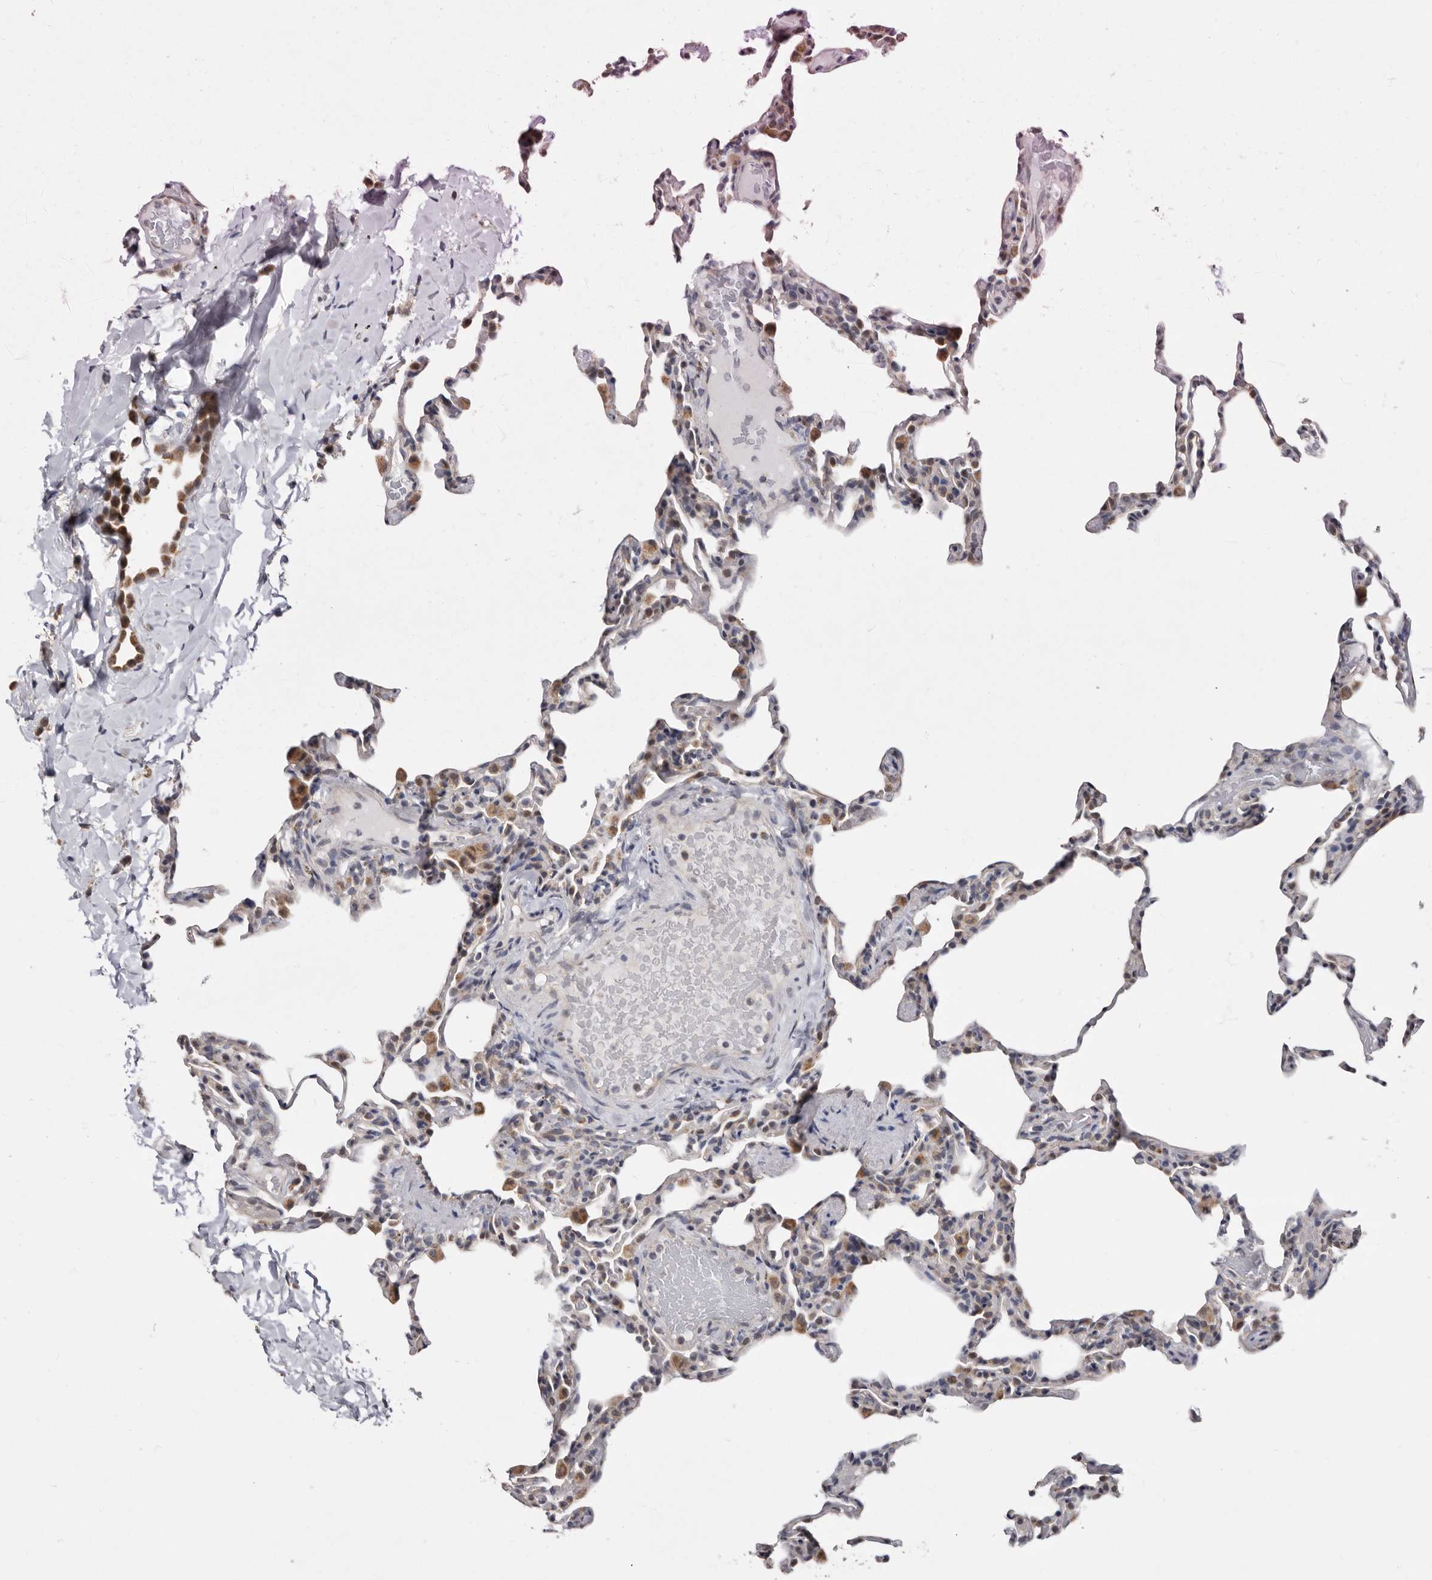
{"staining": {"intensity": "negative", "quantity": "none", "location": "none"}, "tissue": "lung", "cell_type": "Alveolar cells", "image_type": "normal", "snomed": [{"axis": "morphology", "description": "Normal tissue, NOS"}, {"axis": "topography", "description": "Lung"}], "caption": "Alveolar cells show no significant expression in unremarkable lung.", "gene": "MRPL18", "patient": {"sex": "male", "age": 20}}